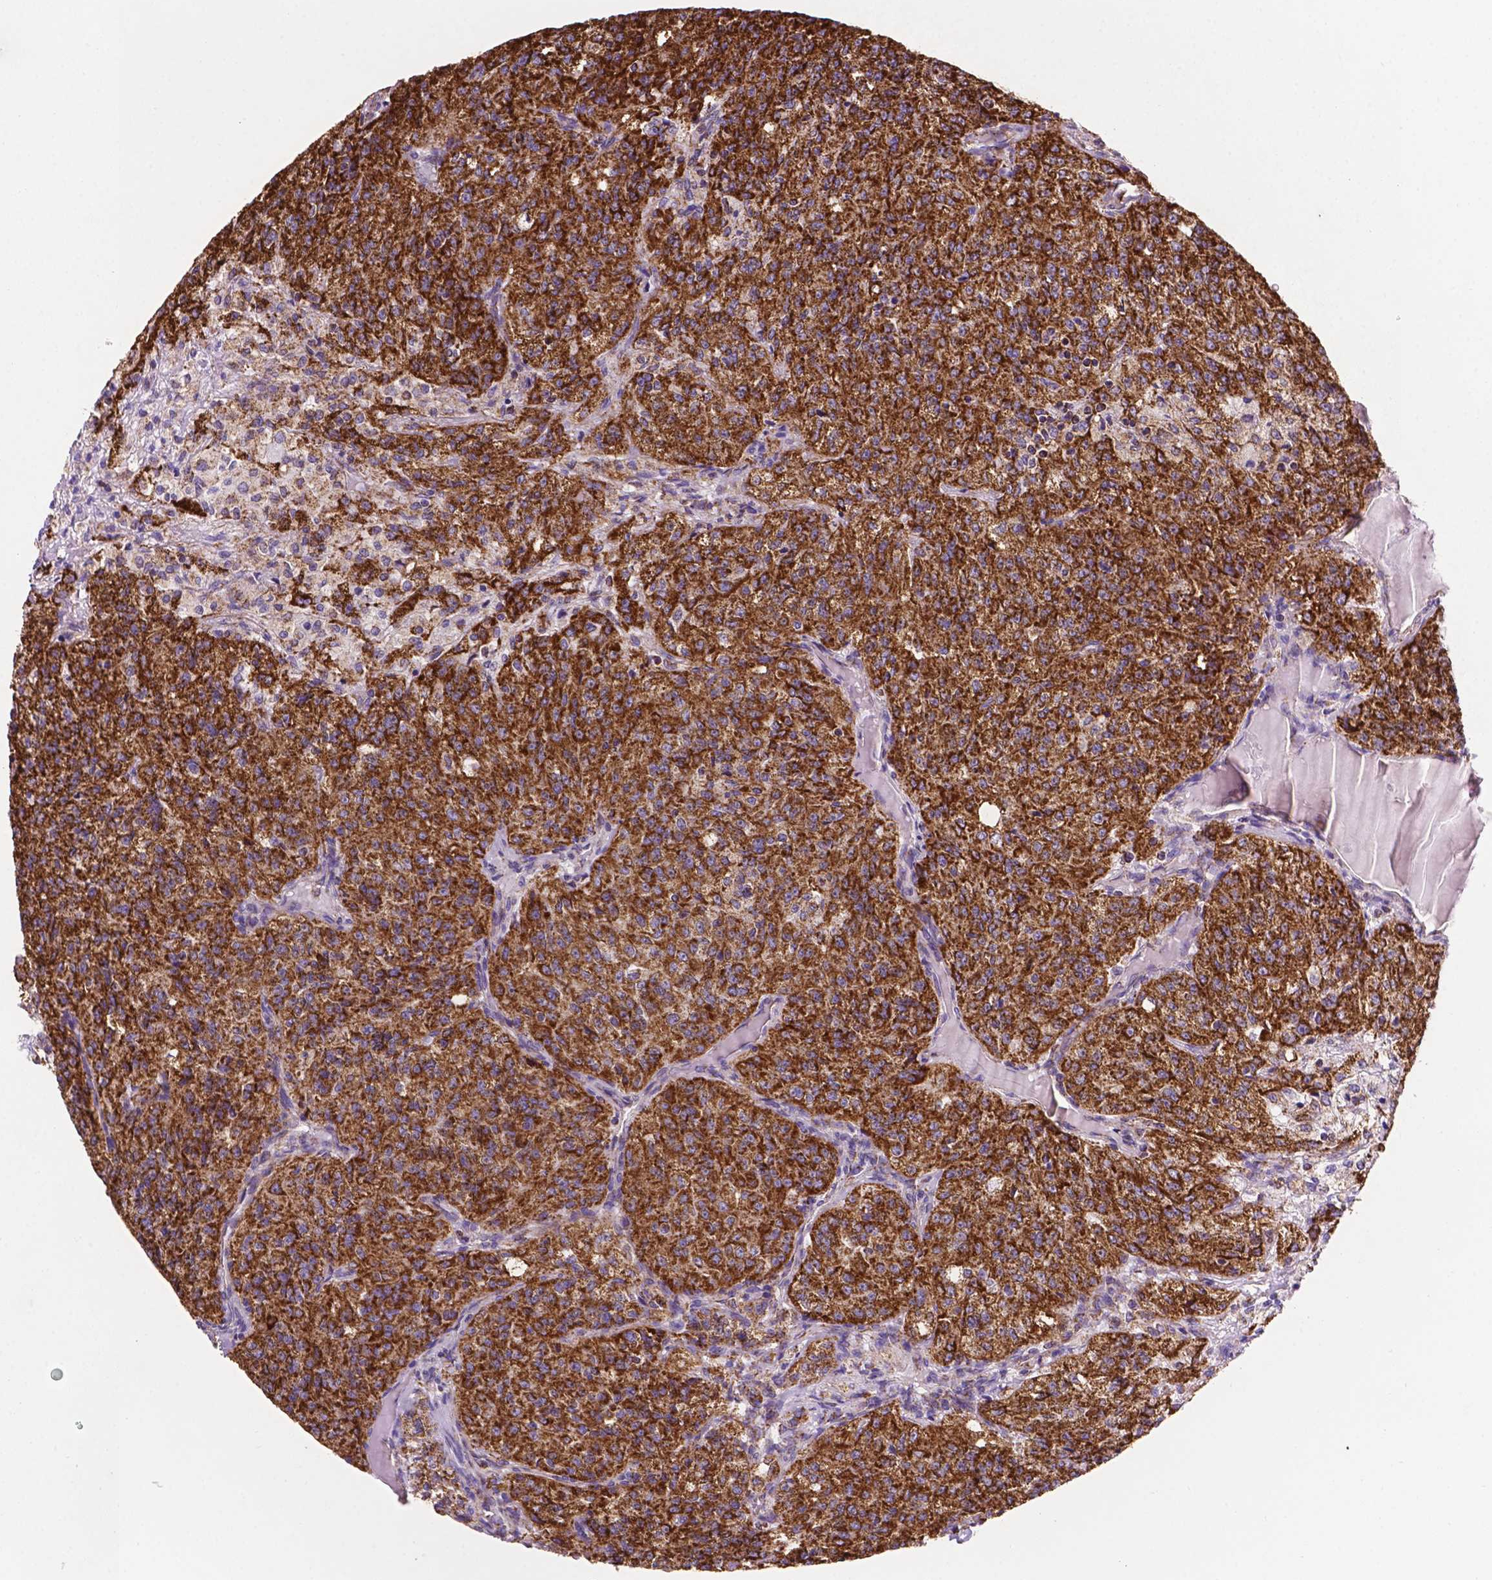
{"staining": {"intensity": "strong", "quantity": ">75%", "location": "cytoplasmic/membranous"}, "tissue": "renal cancer", "cell_type": "Tumor cells", "image_type": "cancer", "snomed": [{"axis": "morphology", "description": "Adenocarcinoma, NOS"}, {"axis": "topography", "description": "Kidney"}], "caption": "Human renal adenocarcinoma stained with a protein marker displays strong staining in tumor cells.", "gene": "HSPD1", "patient": {"sex": "female", "age": 63}}